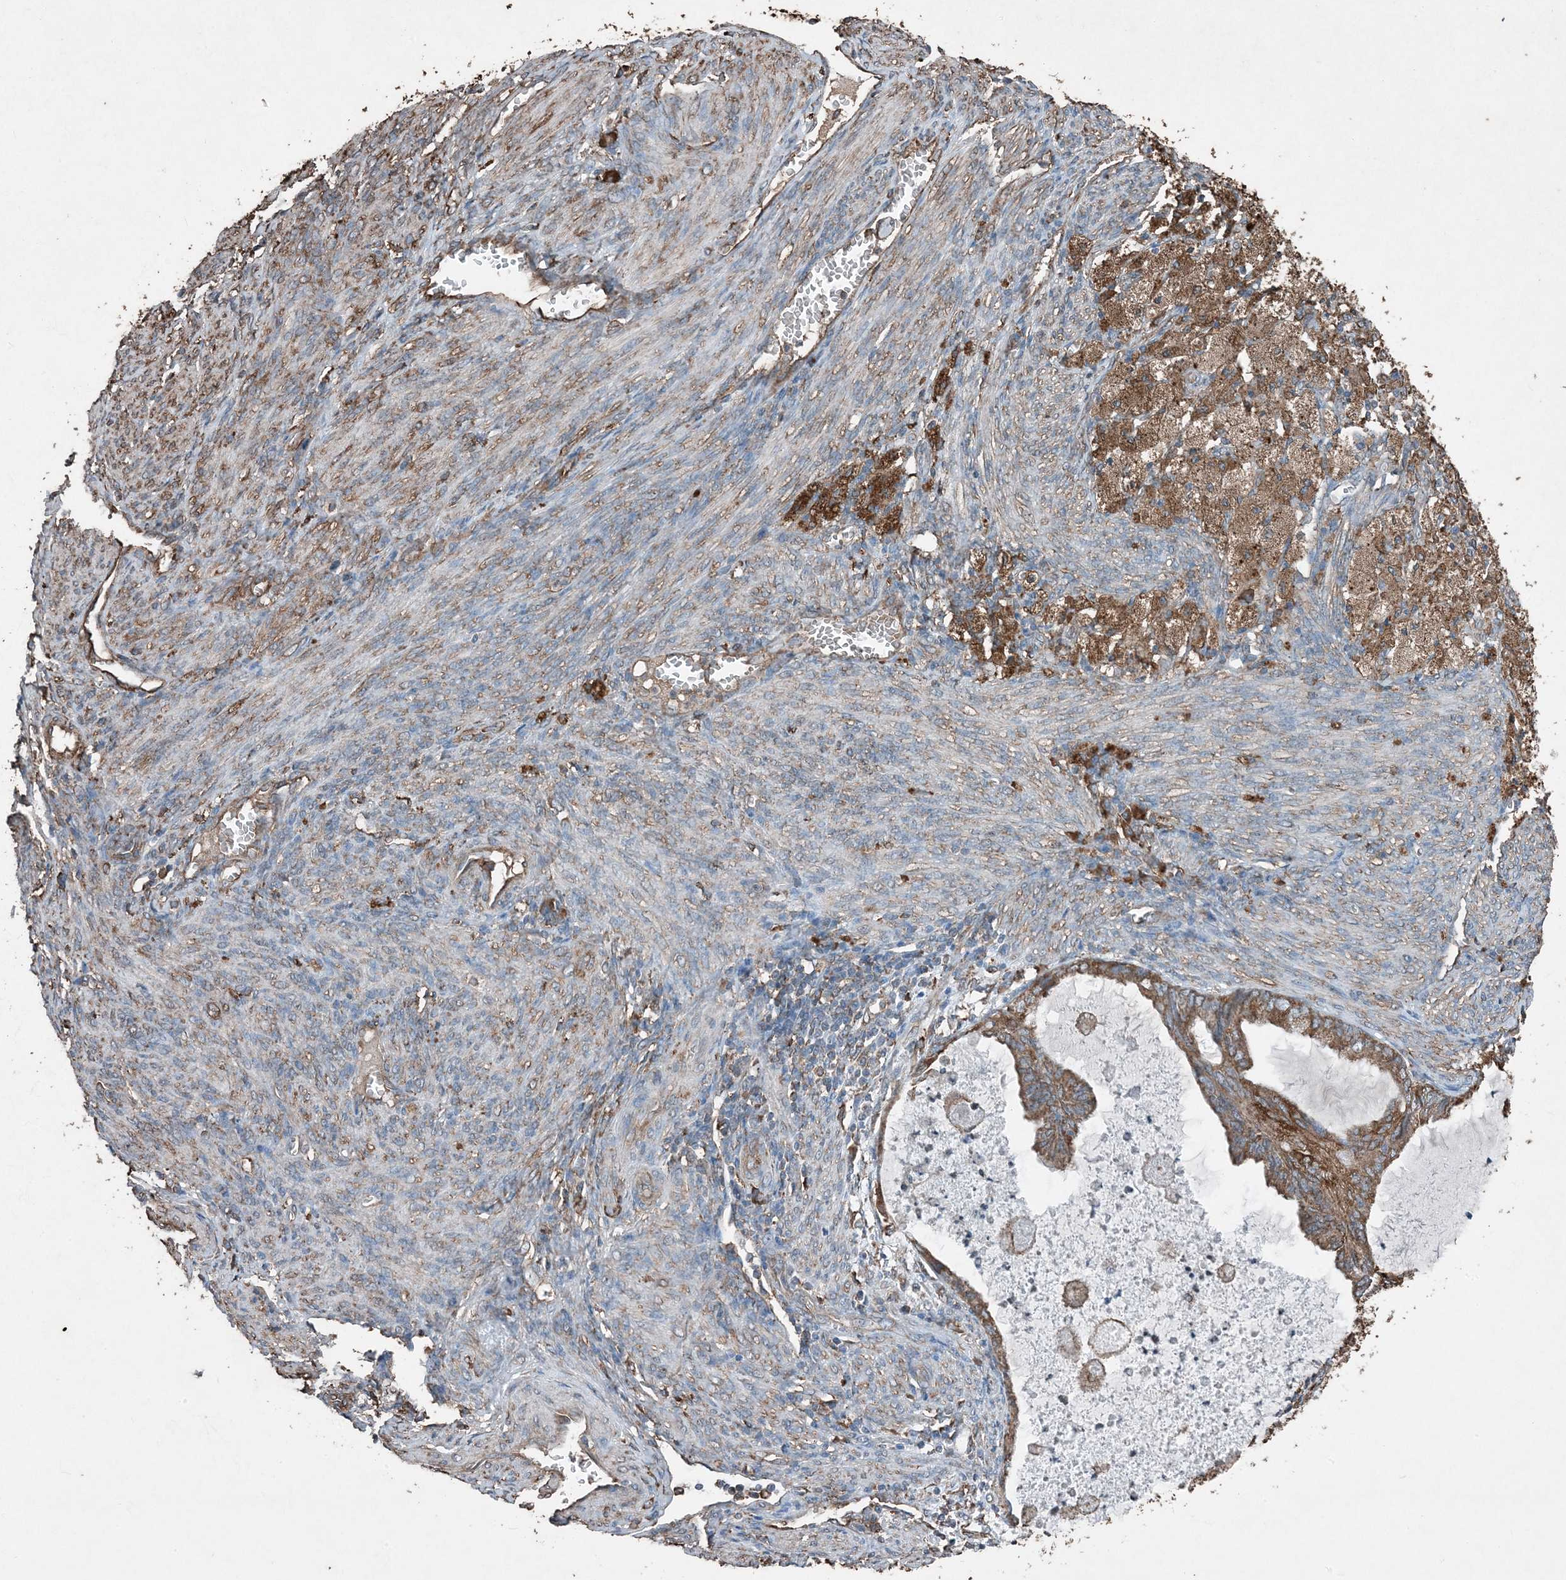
{"staining": {"intensity": "strong", "quantity": ">75%", "location": "cytoplasmic/membranous"}, "tissue": "cervical cancer", "cell_type": "Tumor cells", "image_type": "cancer", "snomed": [{"axis": "morphology", "description": "Normal tissue, NOS"}, {"axis": "morphology", "description": "Adenocarcinoma, NOS"}, {"axis": "topography", "description": "Cervix"}, {"axis": "topography", "description": "Endometrium"}], "caption": "A high amount of strong cytoplasmic/membranous staining is appreciated in approximately >75% of tumor cells in cervical cancer tissue.", "gene": "PDIA6", "patient": {"sex": "female", "age": 86}}